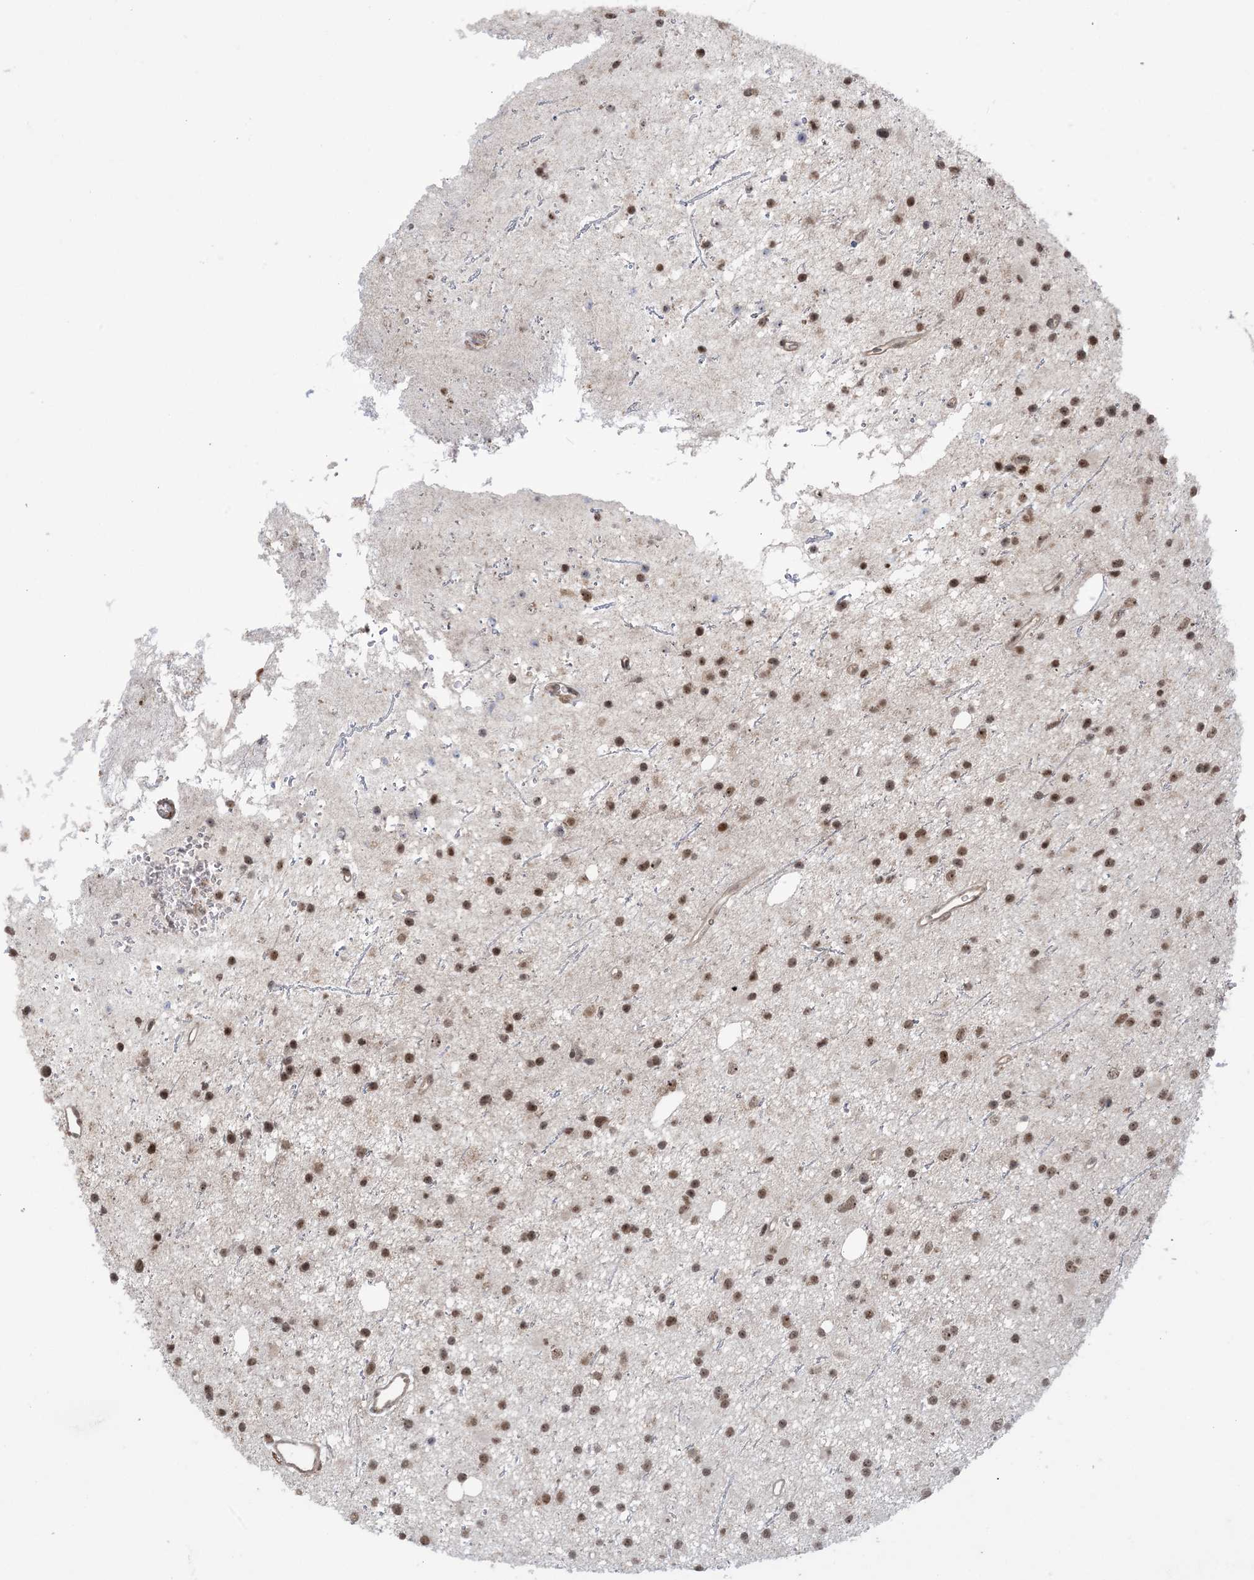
{"staining": {"intensity": "moderate", "quantity": ">75%", "location": "nuclear"}, "tissue": "glioma", "cell_type": "Tumor cells", "image_type": "cancer", "snomed": [{"axis": "morphology", "description": "Glioma, malignant, Low grade"}, {"axis": "topography", "description": "Cerebral cortex"}], "caption": "Protein expression analysis of malignant glioma (low-grade) demonstrates moderate nuclear positivity in about >75% of tumor cells.", "gene": "ZNF710", "patient": {"sex": "female", "age": 39}}